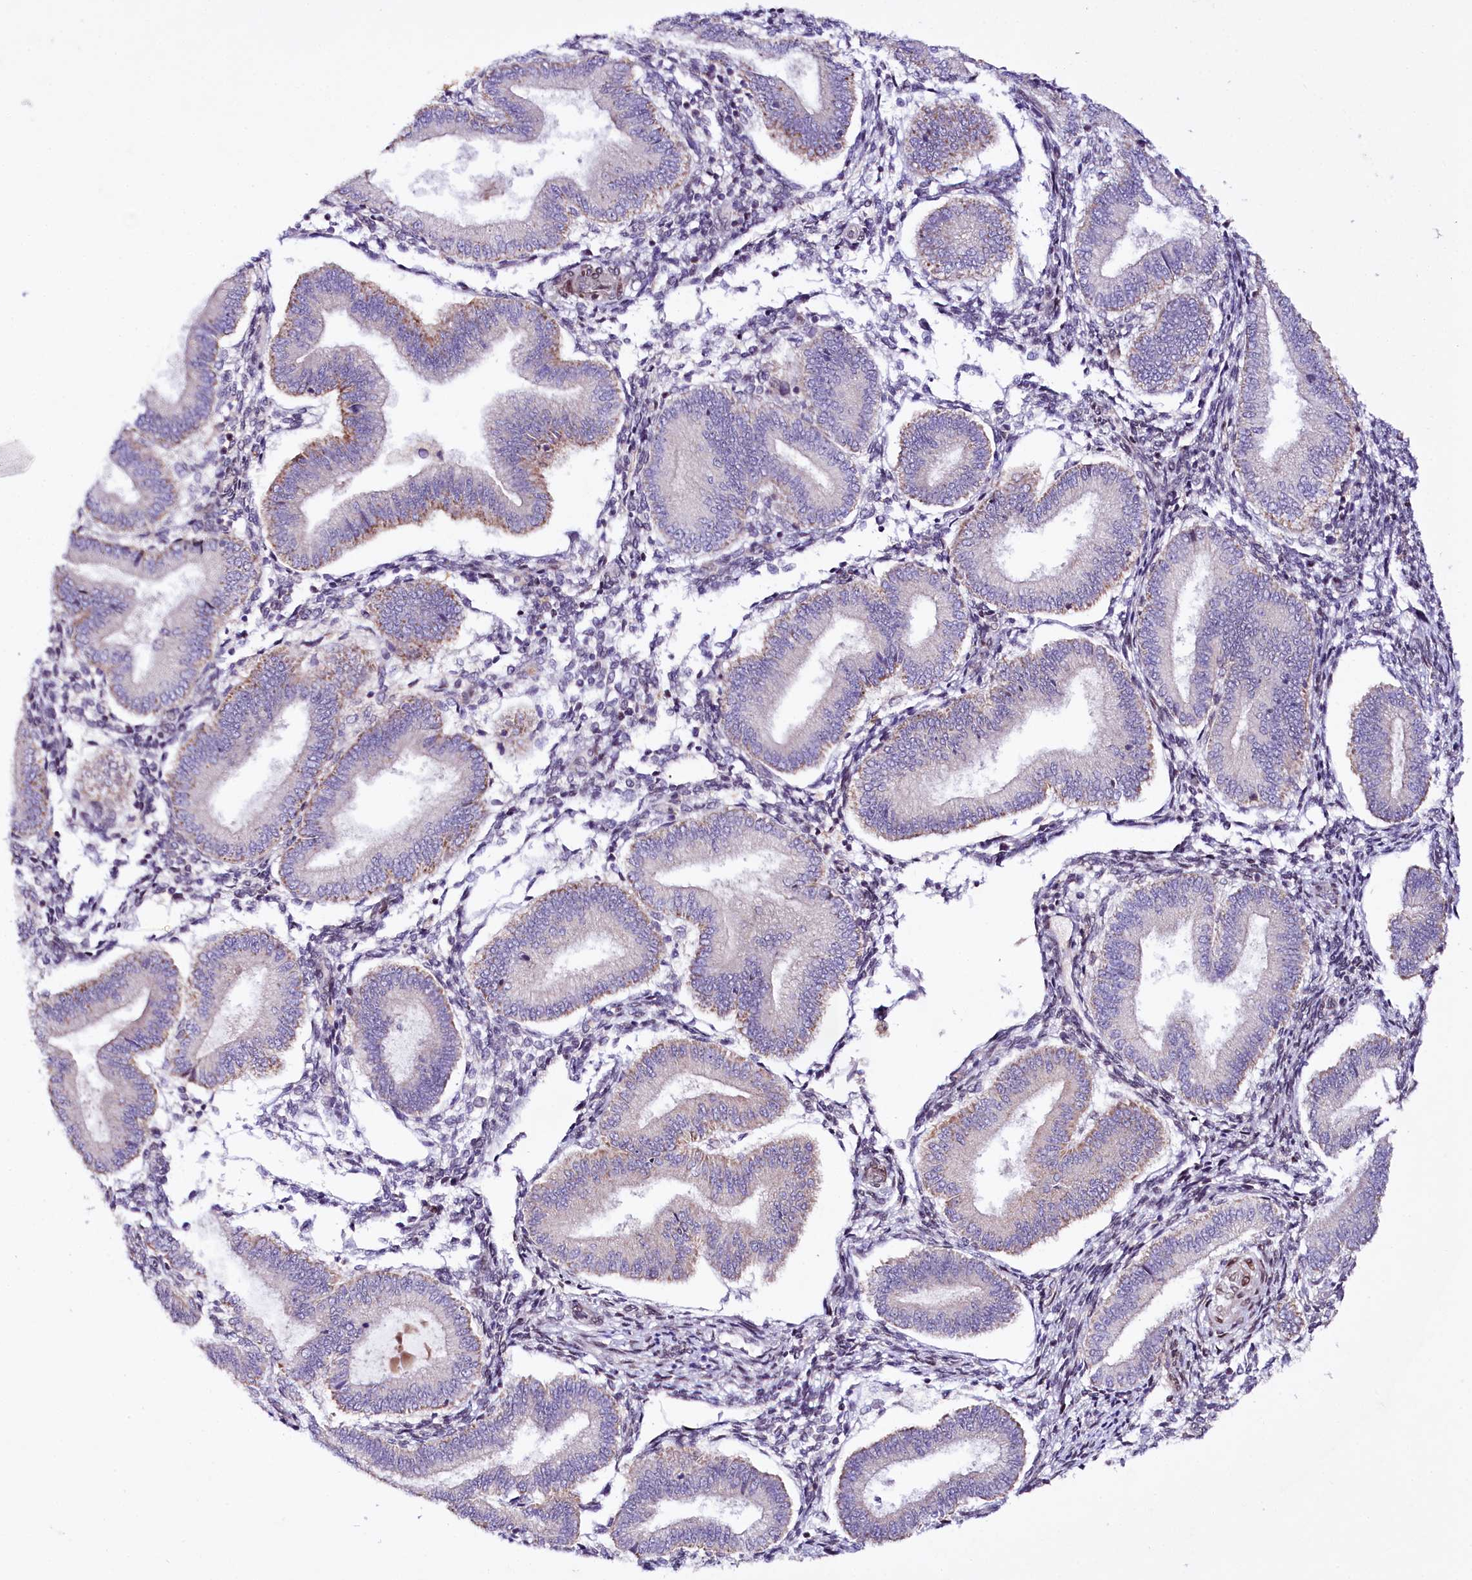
{"staining": {"intensity": "negative", "quantity": "none", "location": "none"}, "tissue": "endometrium", "cell_type": "Cells in endometrial stroma", "image_type": "normal", "snomed": [{"axis": "morphology", "description": "Normal tissue, NOS"}, {"axis": "topography", "description": "Endometrium"}], "caption": "This is a histopathology image of immunohistochemistry staining of benign endometrium, which shows no positivity in cells in endometrial stroma.", "gene": "ZNF226", "patient": {"sex": "female", "age": 39}}